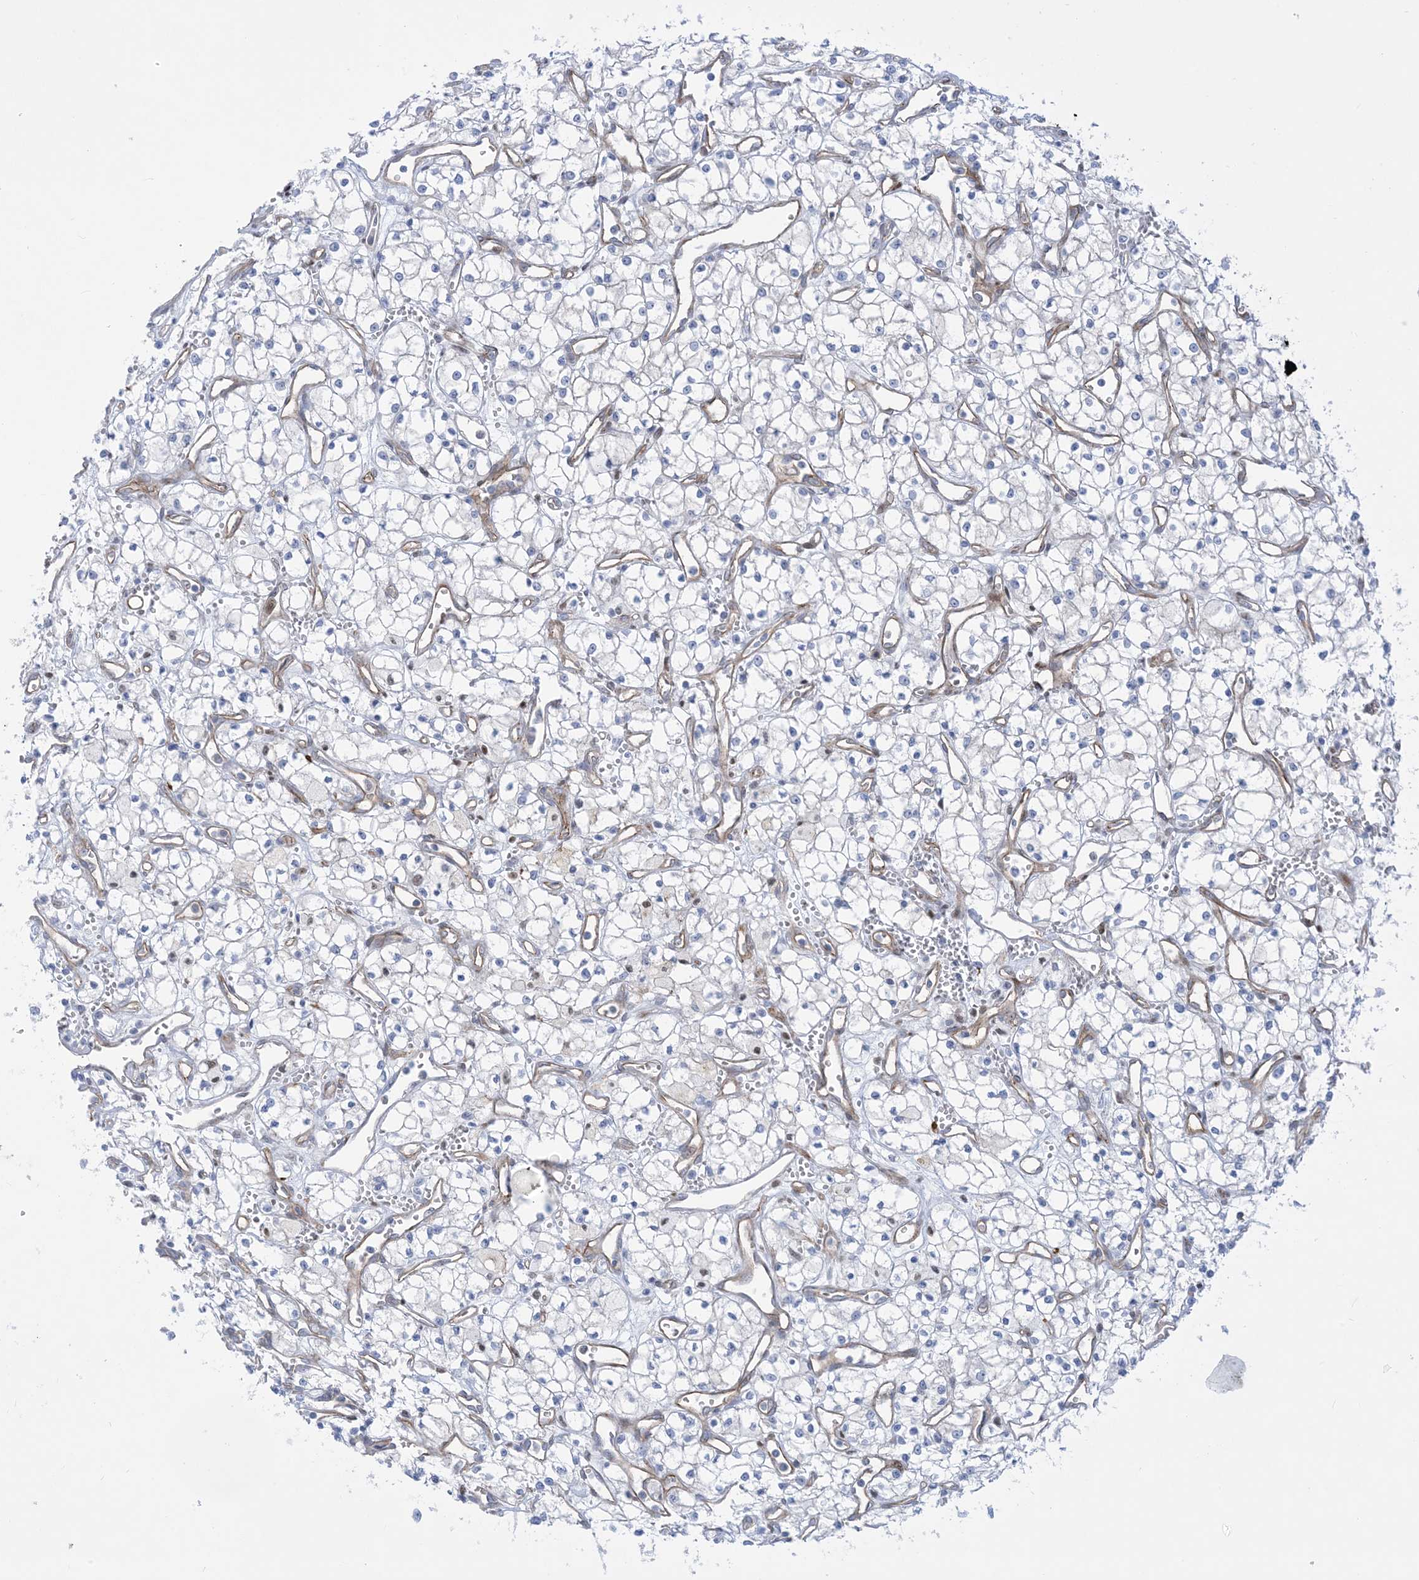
{"staining": {"intensity": "negative", "quantity": "none", "location": "none"}, "tissue": "renal cancer", "cell_type": "Tumor cells", "image_type": "cancer", "snomed": [{"axis": "morphology", "description": "Adenocarcinoma, NOS"}, {"axis": "topography", "description": "Kidney"}], "caption": "Photomicrograph shows no protein staining in tumor cells of renal adenocarcinoma tissue. The staining was performed using DAB to visualize the protein expression in brown, while the nuclei were stained in blue with hematoxylin (Magnification: 20x).", "gene": "MARS2", "patient": {"sex": "male", "age": 59}}